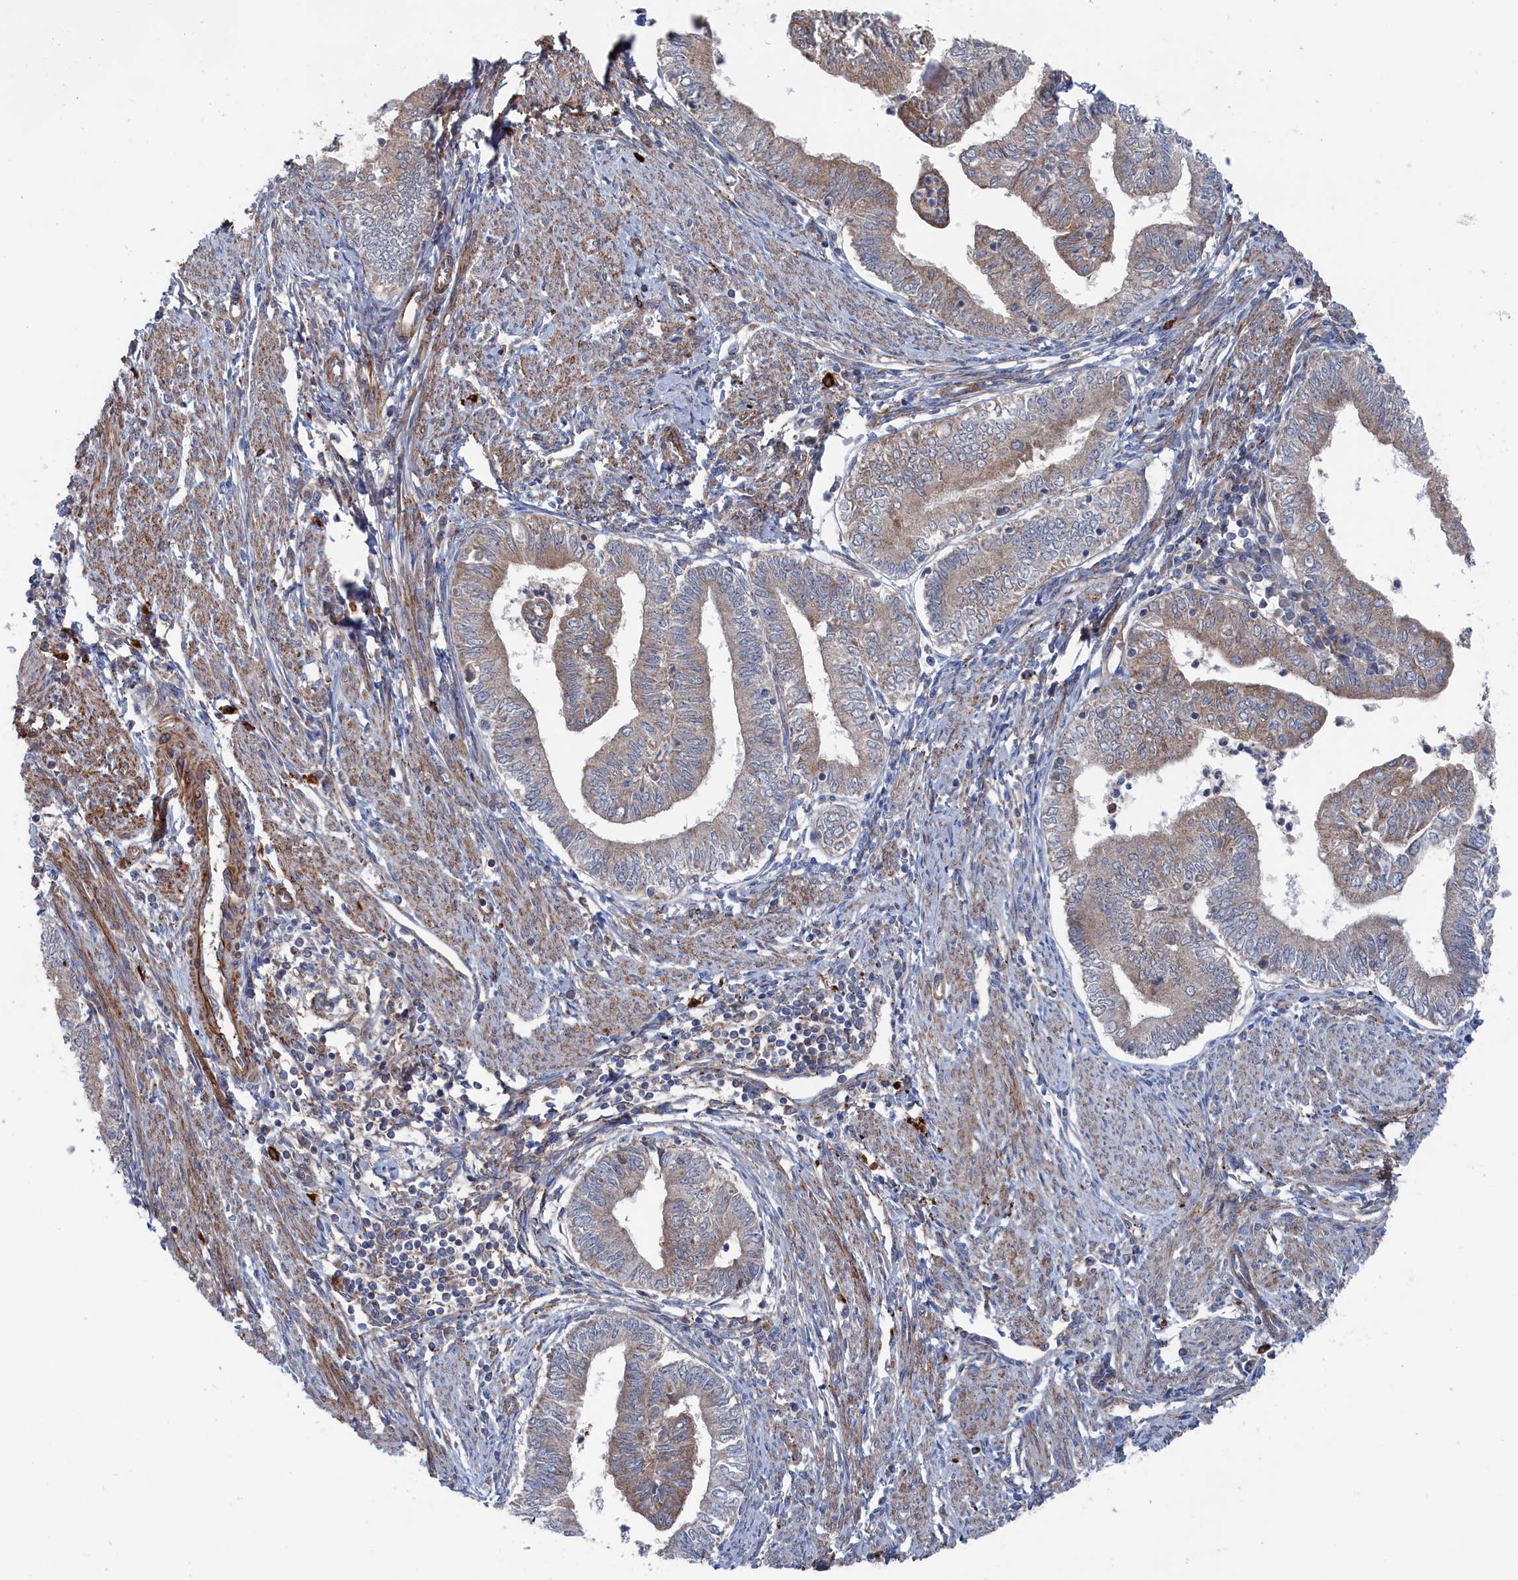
{"staining": {"intensity": "weak", "quantity": ">75%", "location": "cytoplasmic/membranous"}, "tissue": "endometrial cancer", "cell_type": "Tumor cells", "image_type": "cancer", "snomed": [{"axis": "morphology", "description": "Adenocarcinoma, NOS"}, {"axis": "topography", "description": "Endometrium"}], "caption": "A micrograph of human endometrial cancer (adenocarcinoma) stained for a protein exhibits weak cytoplasmic/membranous brown staining in tumor cells.", "gene": "FILIP1L", "patient": {"sex": "female", "age": 66}}